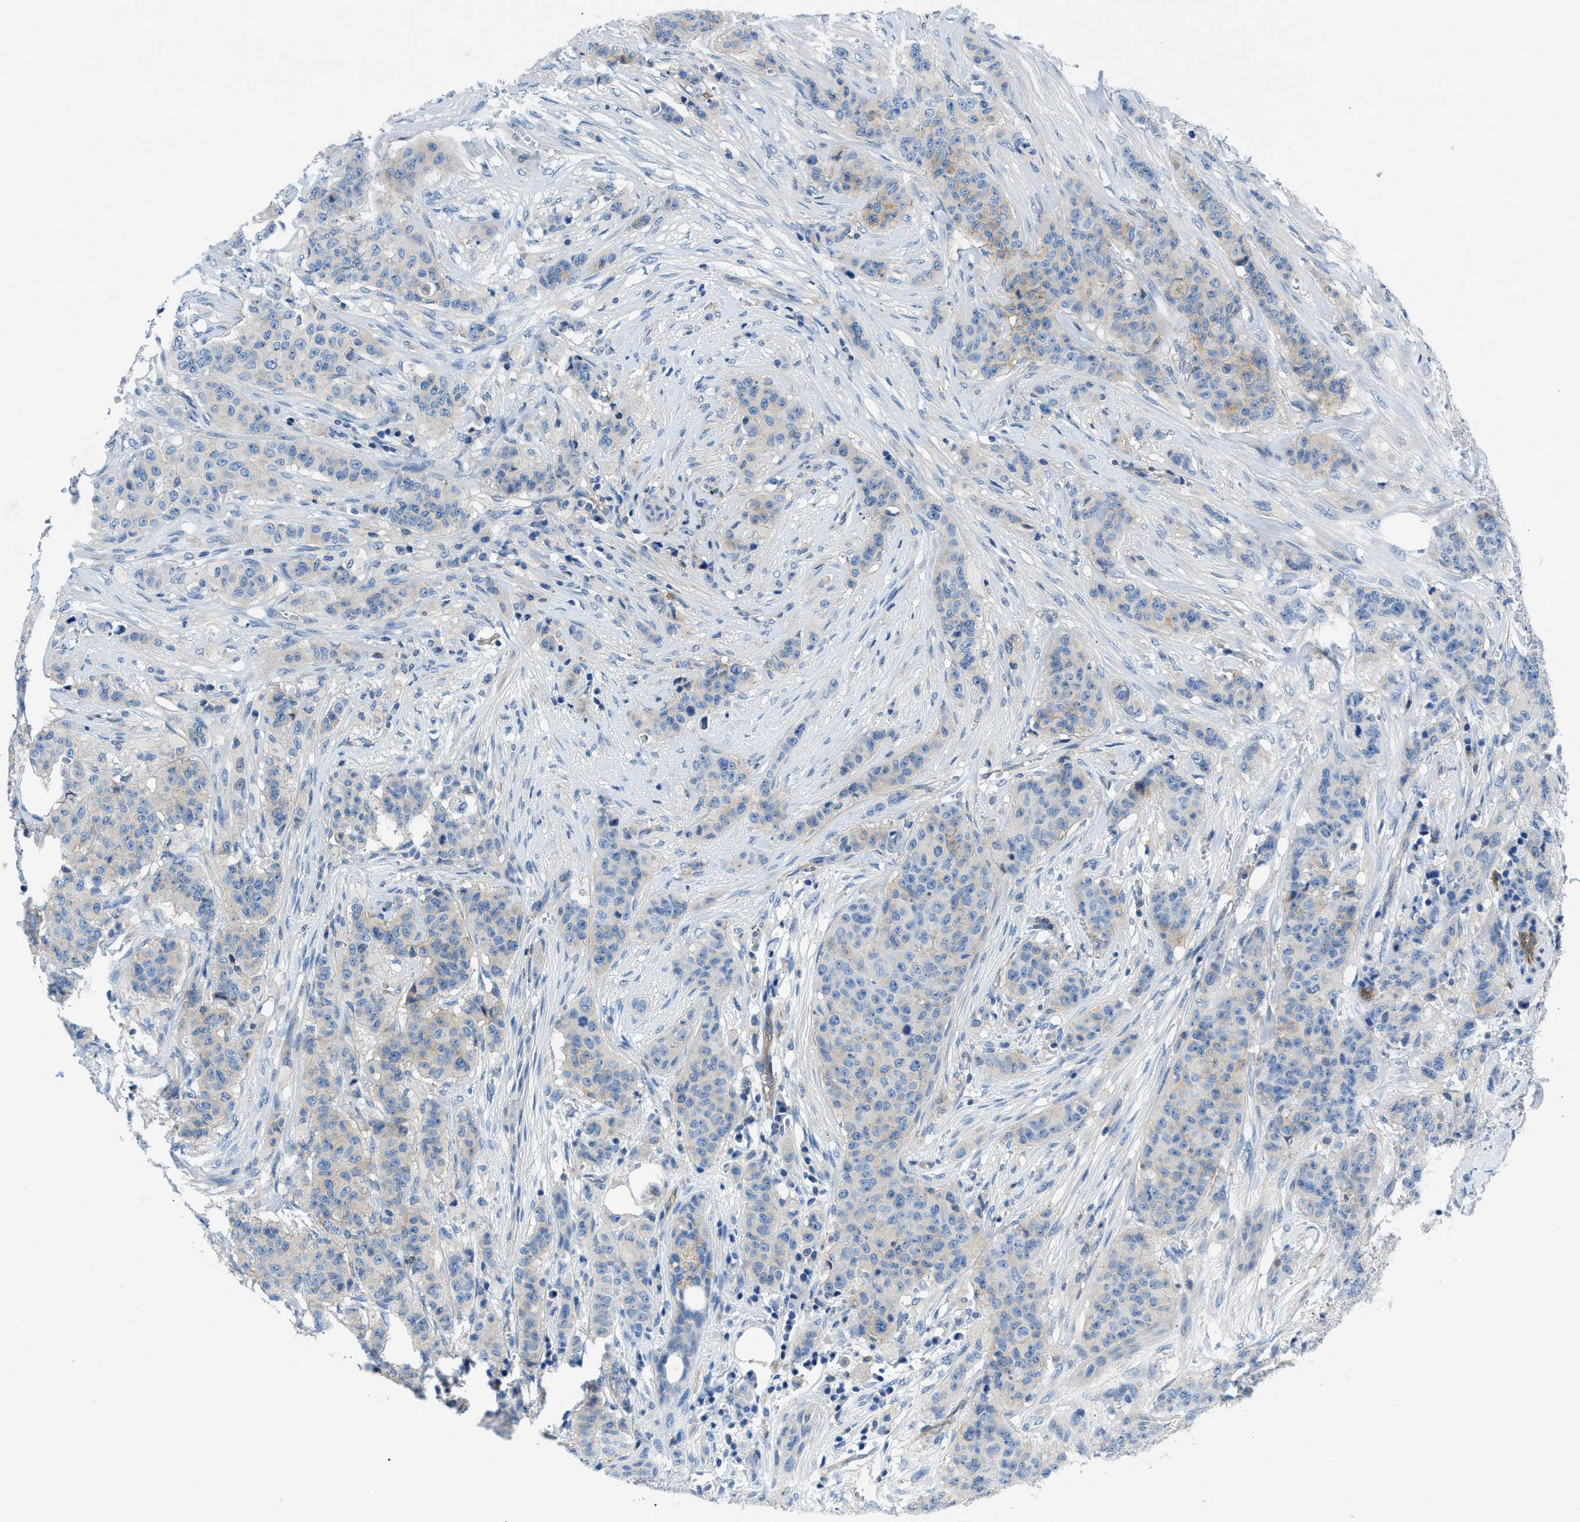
{"staining": {"intensity": "weak", "quantity": "<25%", "location": "cytoplasmic/membranous"}, "tissue": "breast cancer", "cell_type": "Tumor cells", "image_type": "cancer", "snomed": [{"axis": "morphology", "description": "Normal tissue, NOS"}, {"axis": "morphology", "description": "Duct carcinoma"}, {"axis": "topography", "description": "Breast"}], "caption": "DAB (3,3'-diaminobenzidine) immunohistochemical staining of human breast invasive ductal carcinoma exhibits no significant staining in tumor cells.", "gene": "ORAI1", "patient": {"sex": "female", "age": 40}}